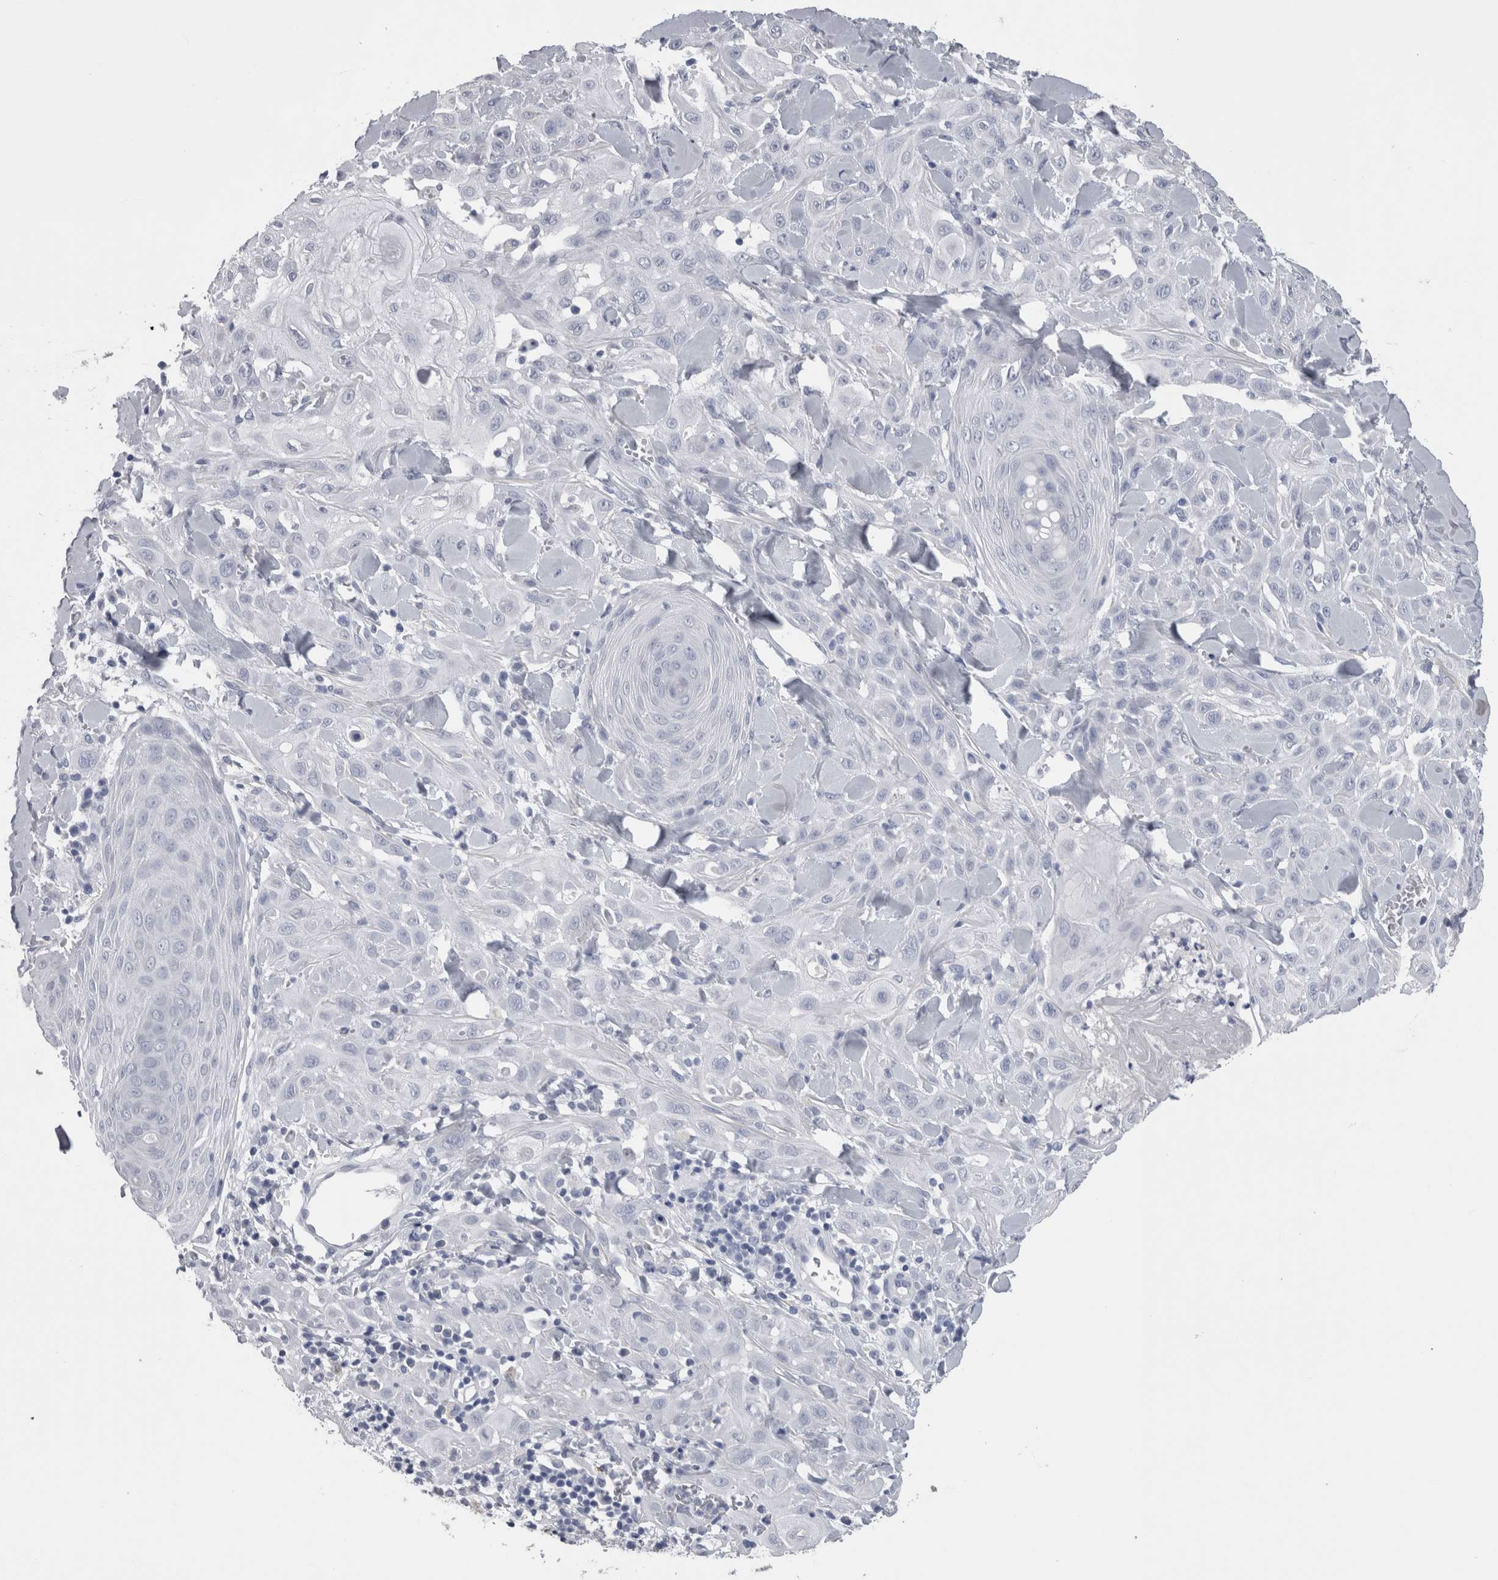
{"staining": {"intensity": "negative", "quantity": "none", "location": "none"}, "tissue": "skin cancer", "cell_type": "Tumor cells", "image_type": "cancer", "snomed": [{"axis": "morphology", "description": "Squamous cell carcinoma, NOS"}, {"axis": "topography", "description": "Skin"}], "caption": "Protein analysis of skin cancer (squamous cell carcinoma) exhibits no significant staining in tumor cells. (DAB (3,3'-diaminobenzidine) immunohistochemistry (IHC) with hematoxylin counter stain).", "gene": "CA8", "patient": {"sex": "male", "age": 24}}